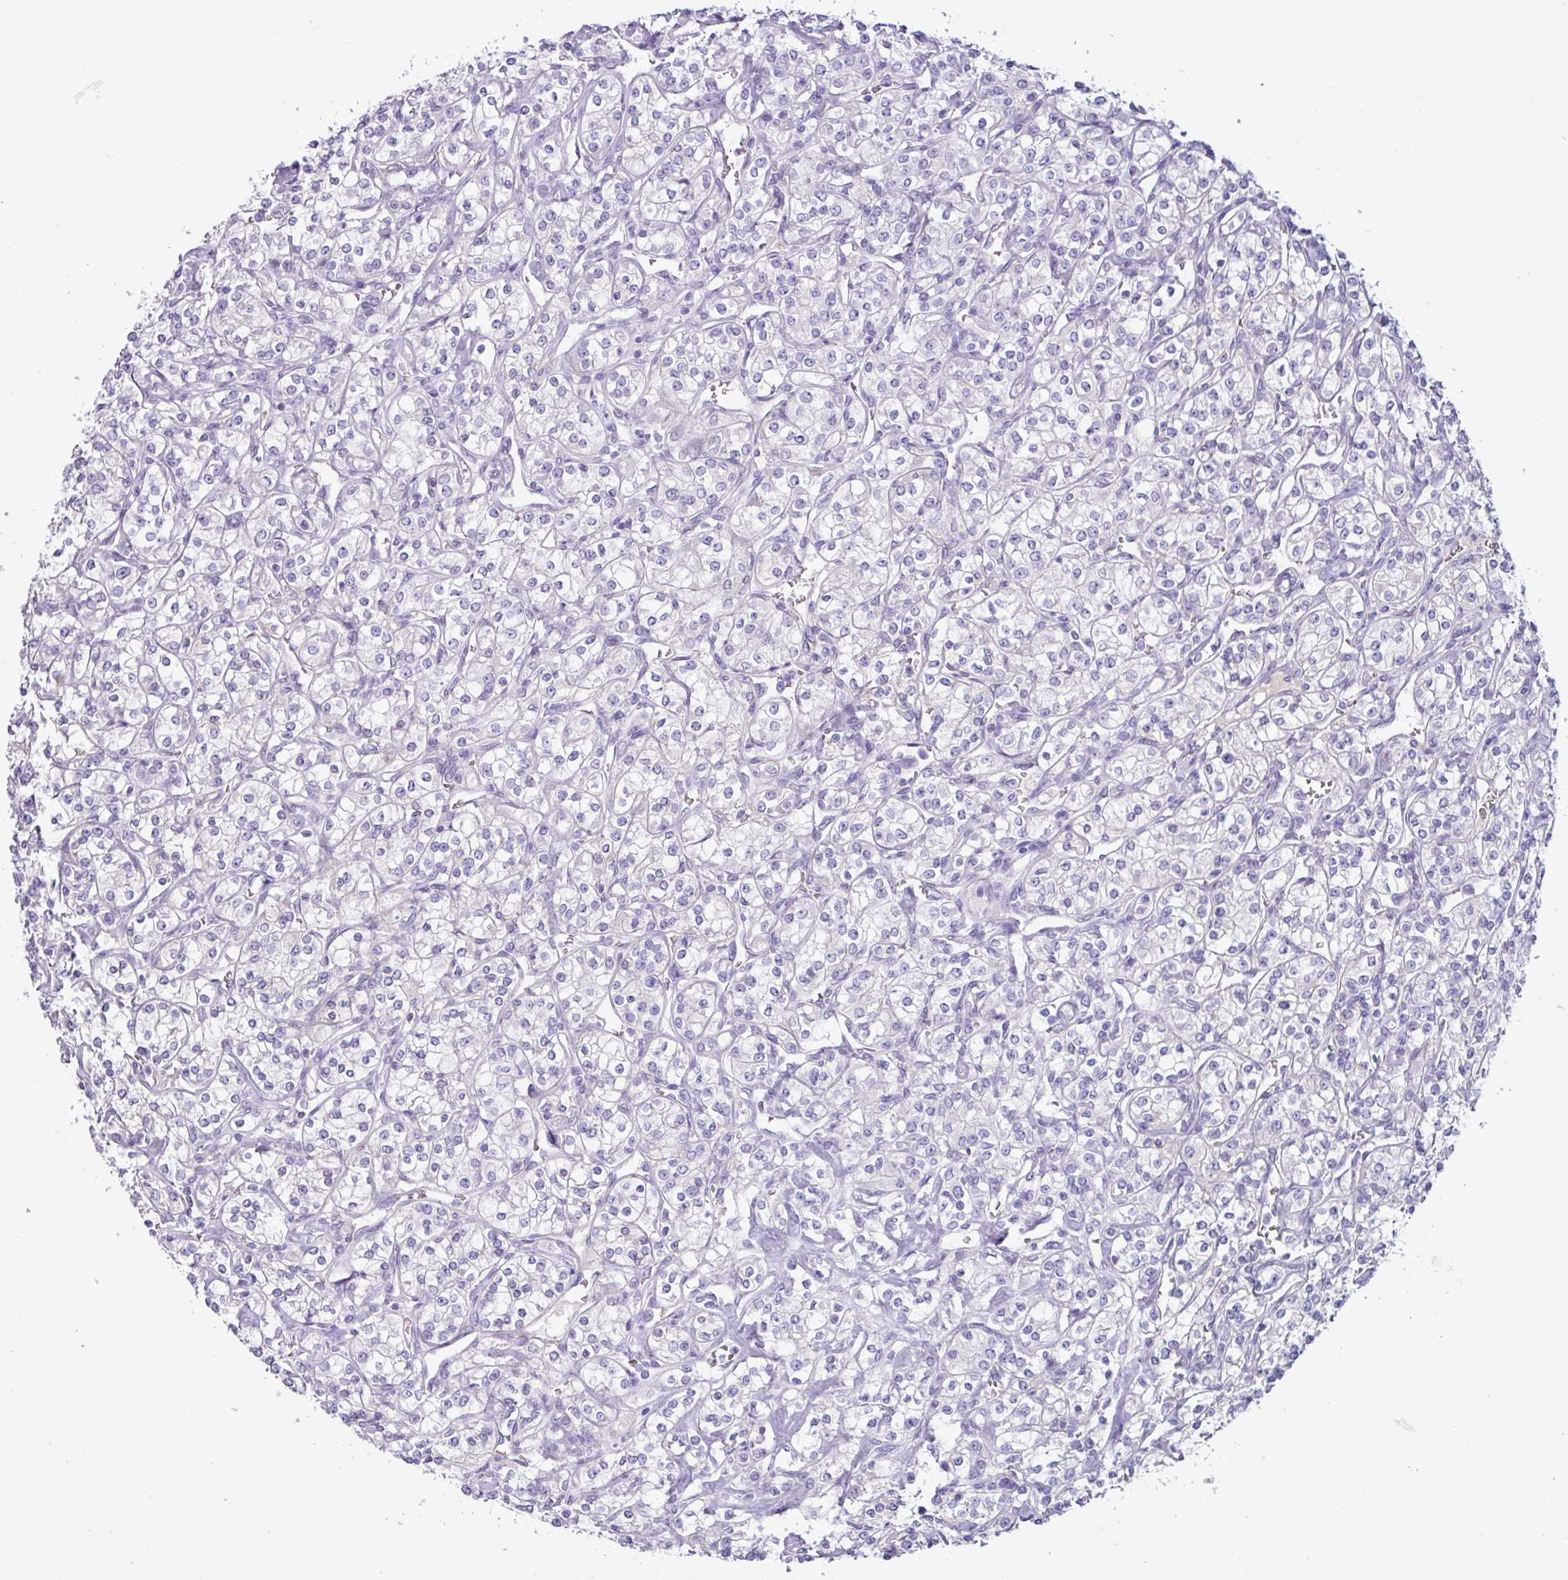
{"staining": {"intensity": "negative", "quantity": "none", "location": "none"}, "tissue": "renal cancer", "cell_type": "Tumor cells", "image_type": "cancer", "snomed": [{"axis": "morphology", "description": "Adenocarcinoma, NOS"}, {"axis": "topography", "description": "Kidney"}], "caption": "Immunohistochemistry image of neoplastic tissue: human adenocarcinoma (renal) stained with DAB shows no significant protein expression in tumor cells.", "gene": "STIMATE", "patient": {"sex": "male", "age": 77}}